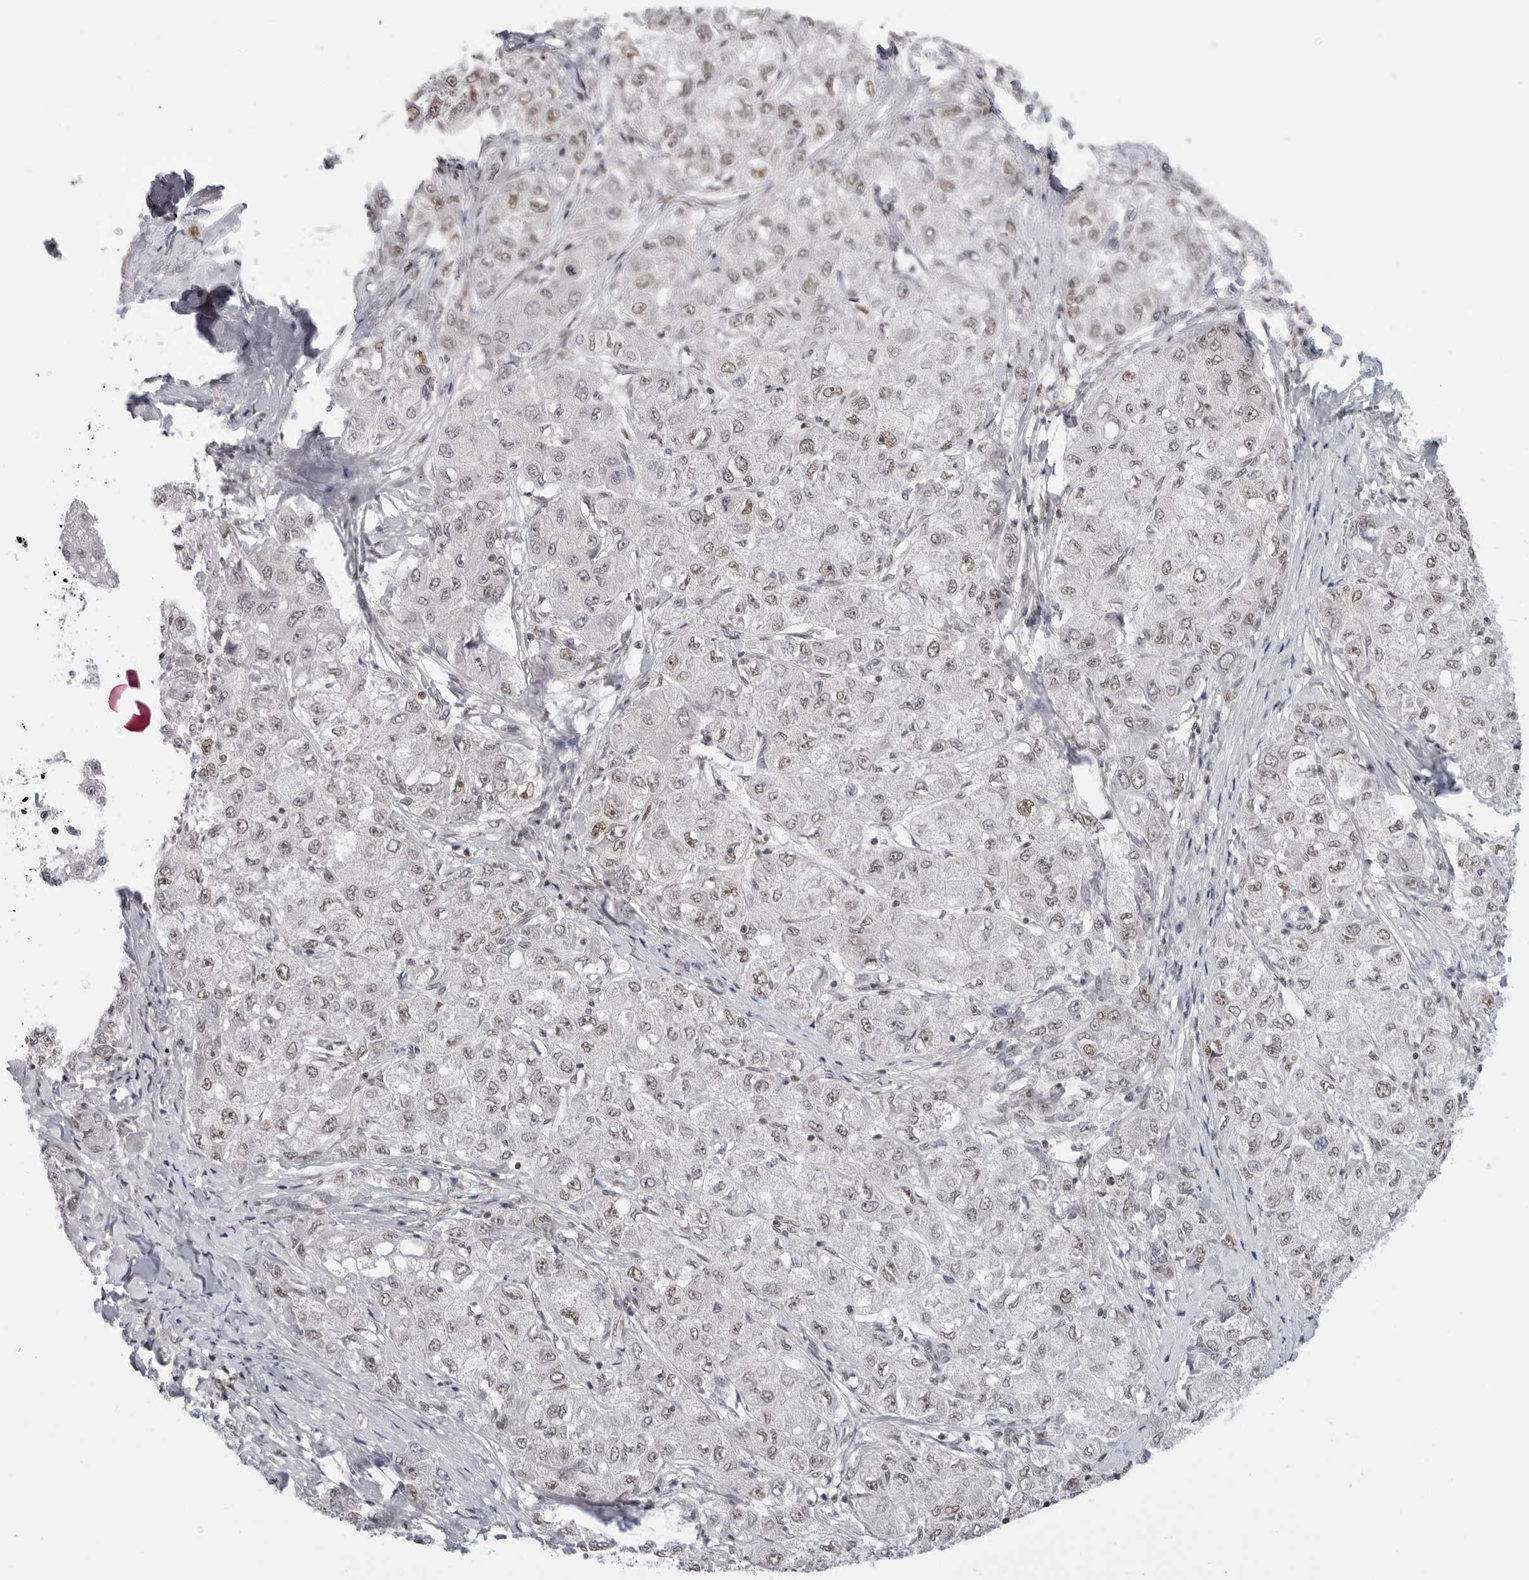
{"staining": {"intensity": "weak", "quantity": "25%-75%", "location": "nuclear"}, "tissue": "liver cancer", "cell_type": "Tumor cells", "image_type": "cancer", "snomed": [{"axis": "morphology", "description": "Carcinoma, Hepatocellular, NOS"}, {"axis": "topography", "description": "Liver"}], "caption": "DAB (3,3'-diaminobenzidine) immunohistochemical staining of liver cancer exhibits weak nuclear protein expression in about 25%-75% of tumor cells.", "gene": "RPA2", "patient": {"sex": "male", "age": 80}}